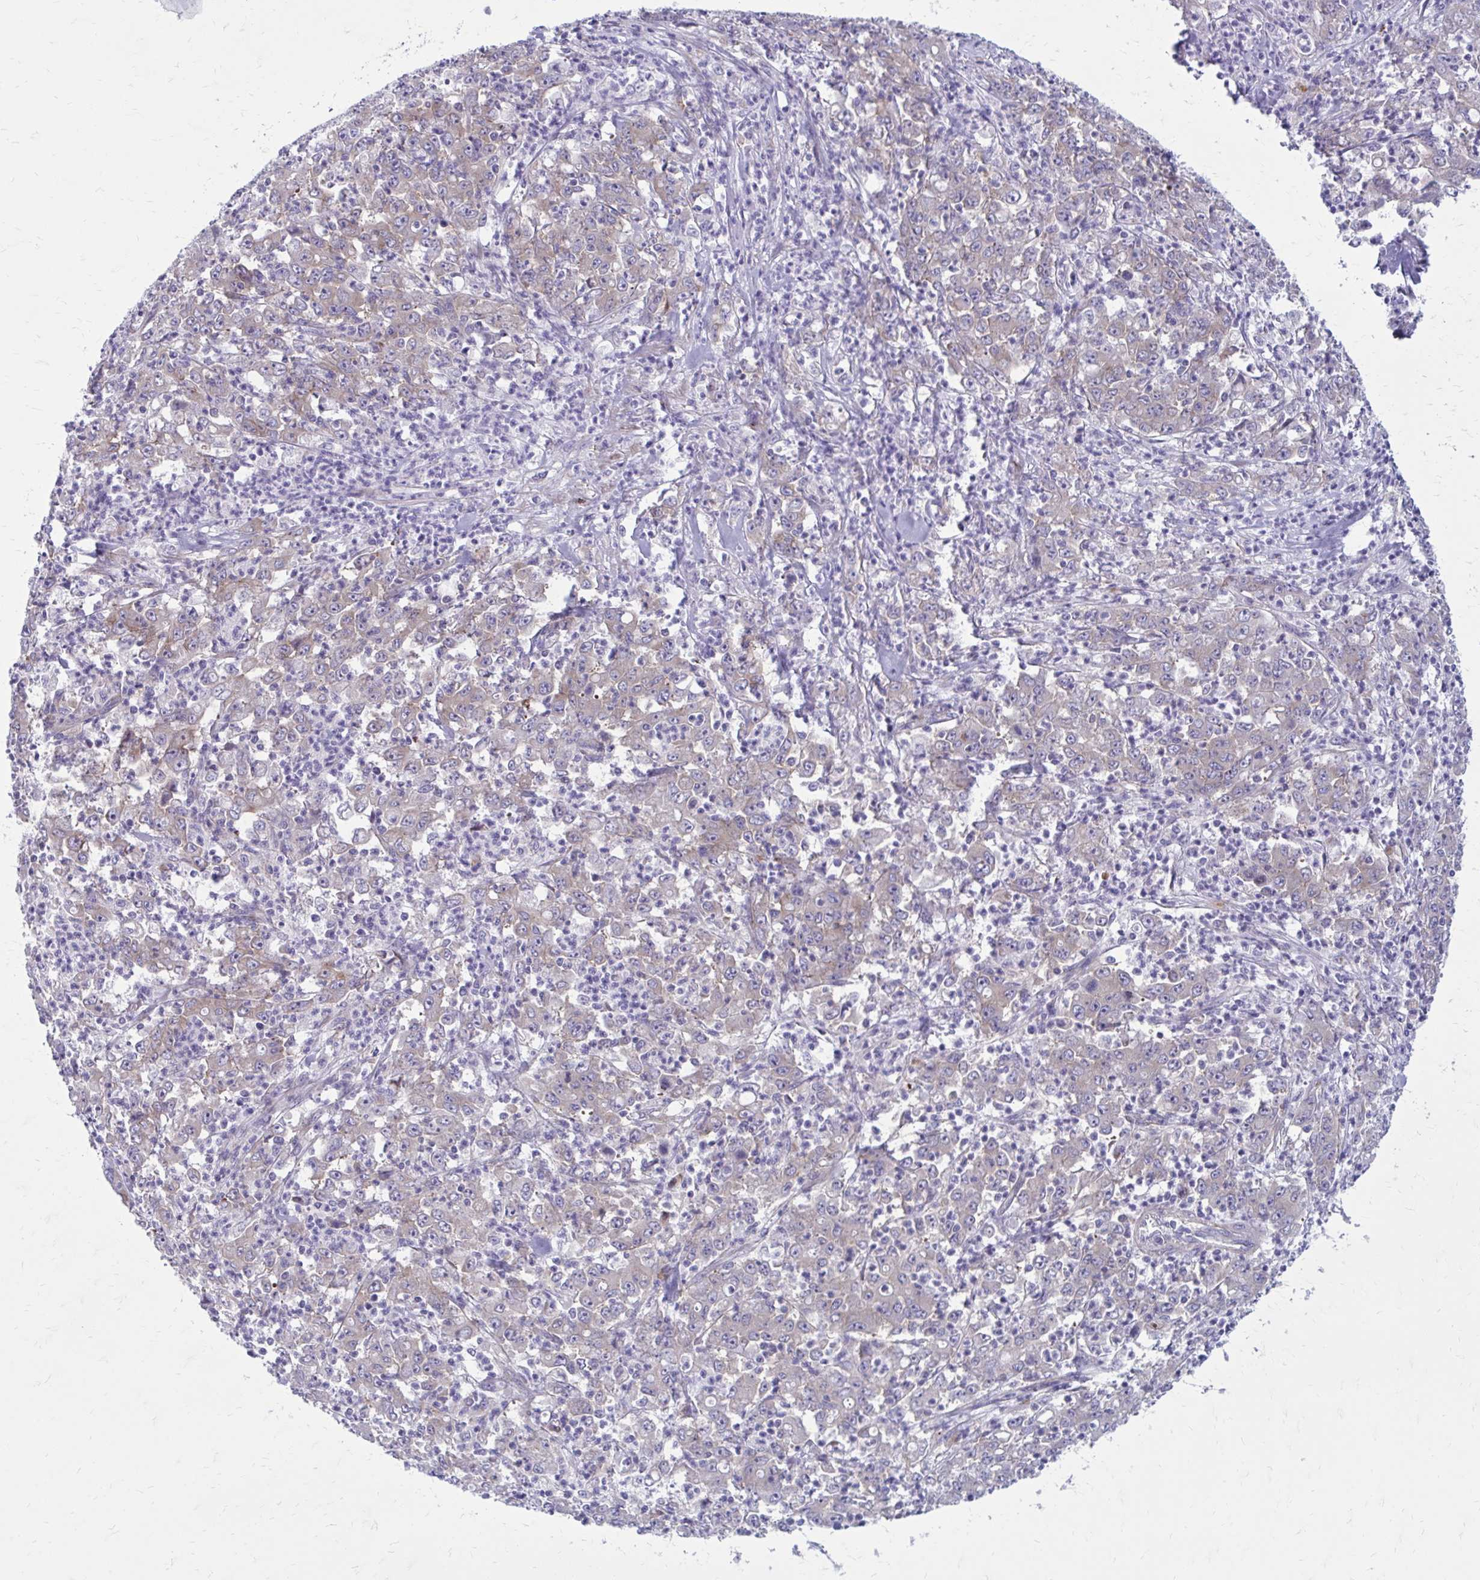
{"staining": {"intensity": "negative", "quantity": "none", "location": "none"}, "tissue": "stomach cancer", "cell_type": "Tumor cells", "image_type": "cancer", "snomed": [{"axis": "morphology", "description": "Adenocarcinoma, NOS"}, {"axis": "topography", "description": "Stomach, lower"}], "caption": "Tumor cells show no significant protein expression in stomach cancer (adenocarcinoma).", "gene": "GIGYF2", "patient": {"sex": "female", "age": 71}}